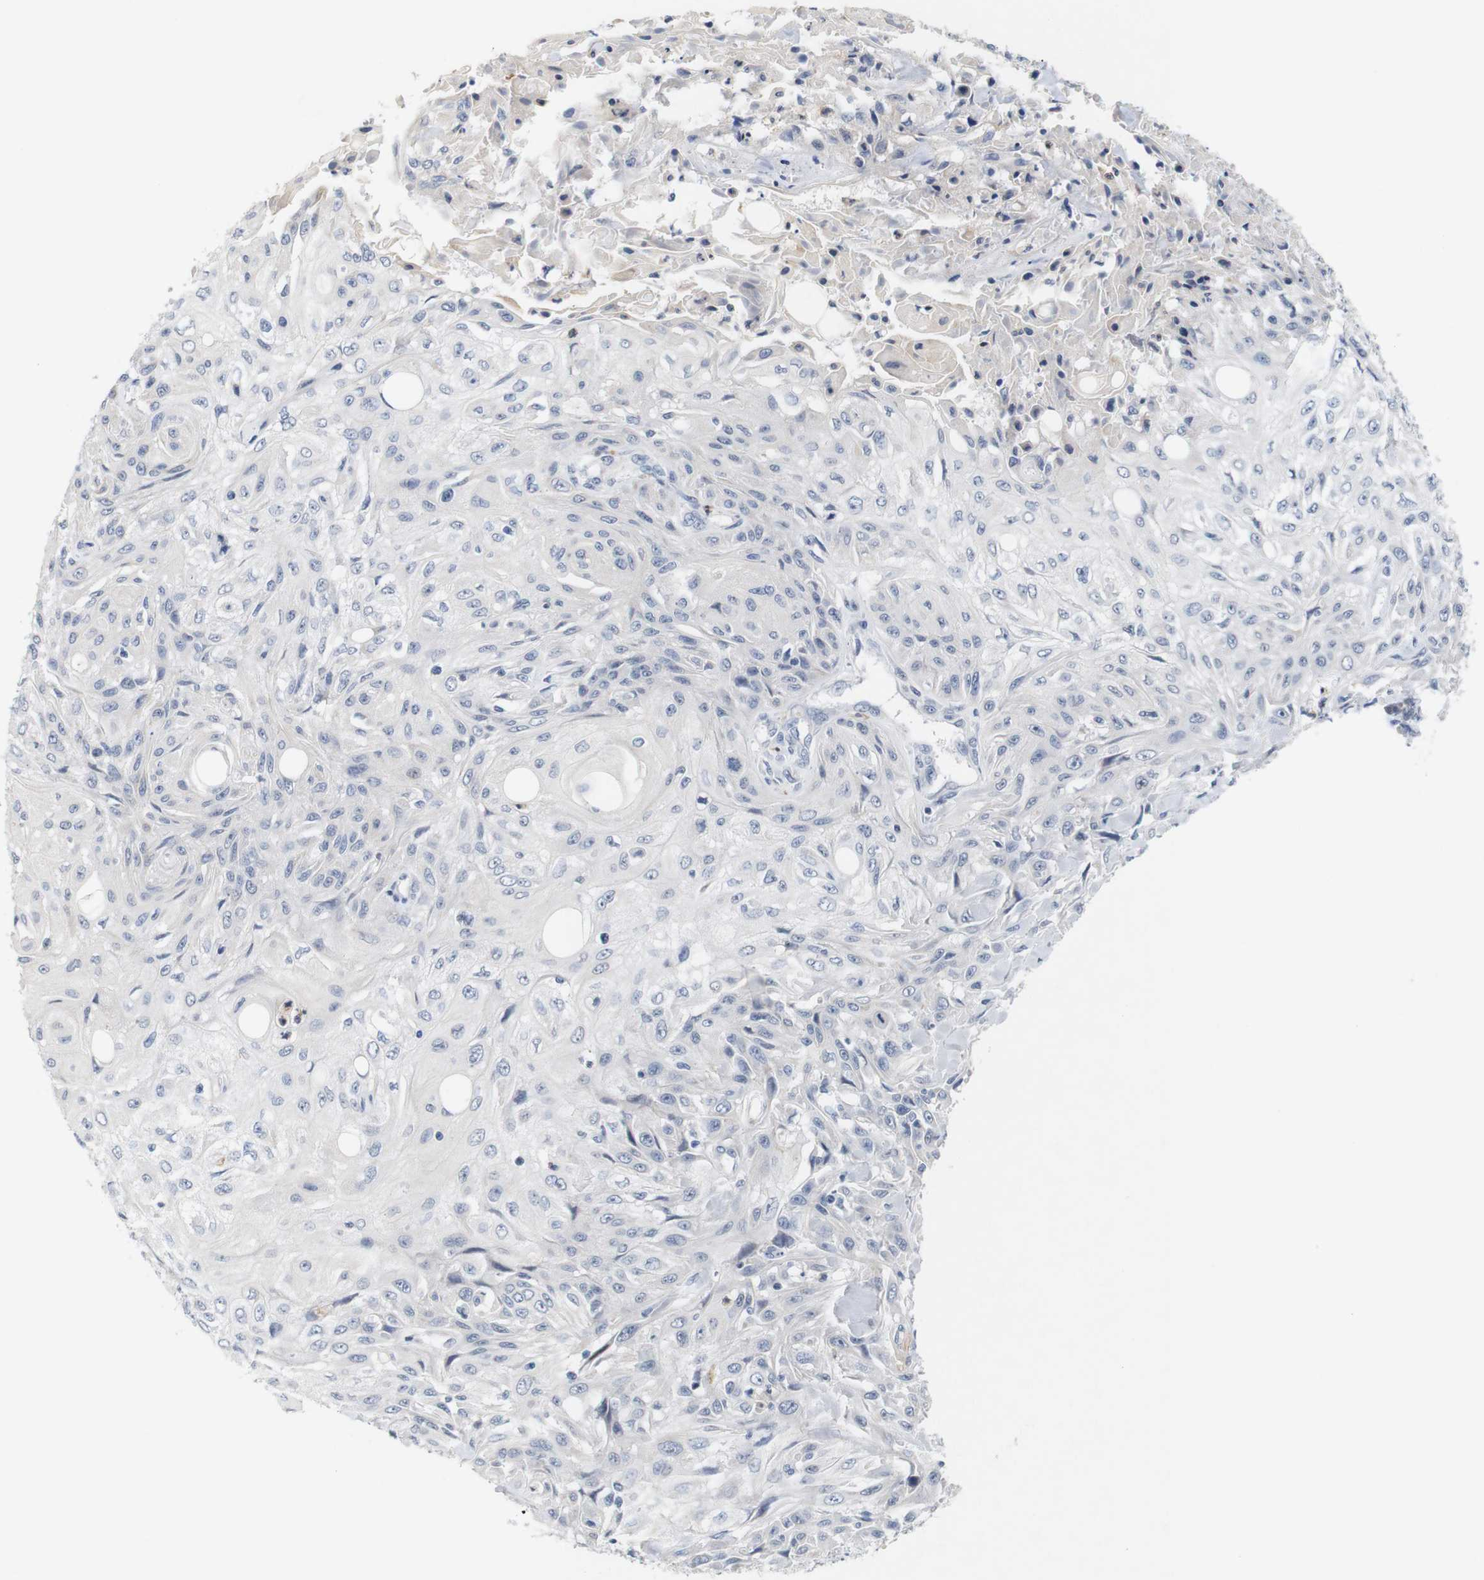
{"staining": {"intensity": "negative", "quantity": "none", "location": "none"}, "tissue": "skin cancer", "cell_type": "Tumor cells", "image_type": "cancer", "snomed": [{"axis": "morphology", "description": "Squamous cell carcinoma, NOS"}, {"axis": "topography", "description": "Skin"}], "caption": "A histopathology image of human skin cancer is negative for staining in tumor cells.", "gene": "CYB561", "patient": {"sex": "male", "age": 75}}